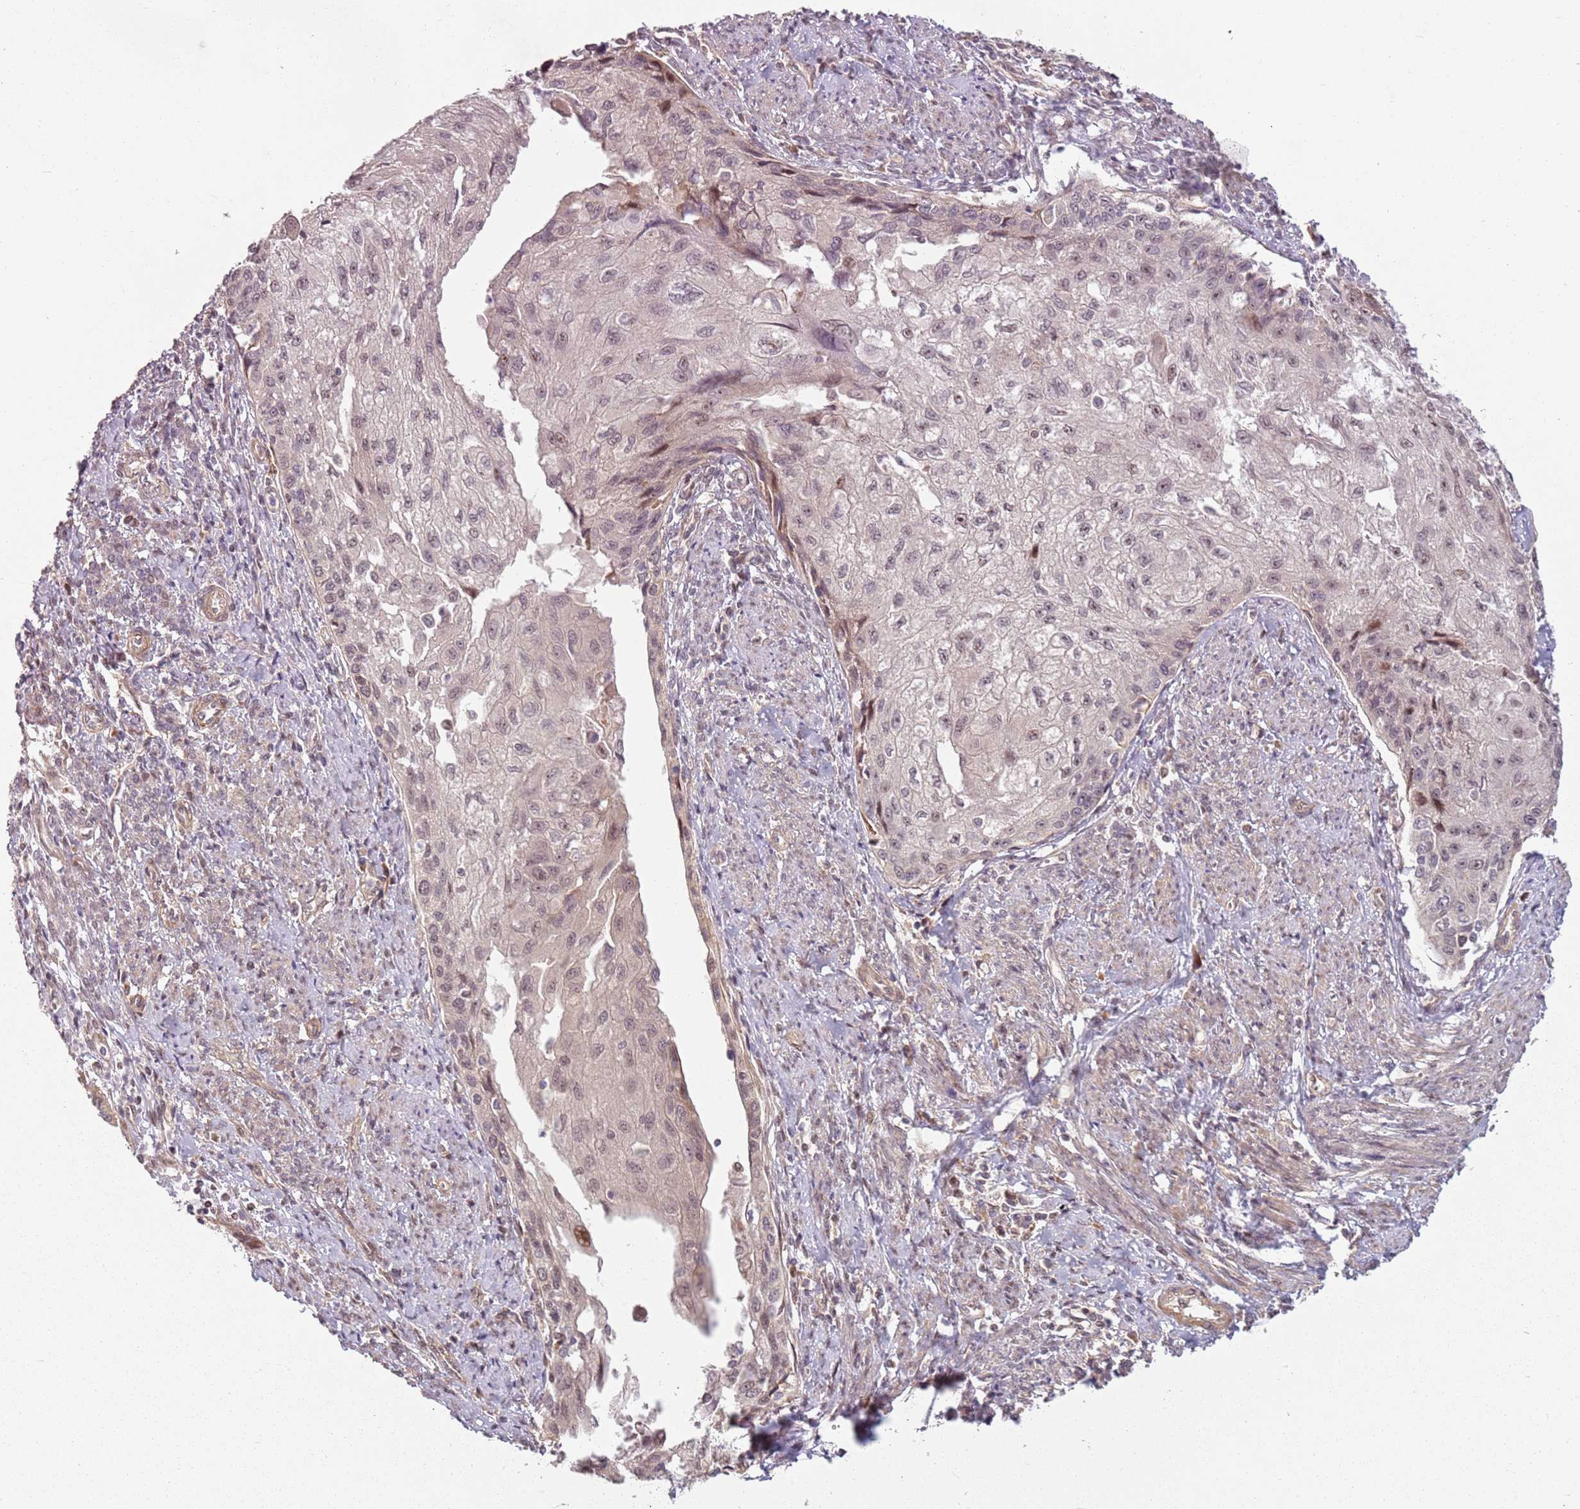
{"staining": {"intensity": "weak", "quantity": "<25%", "location": "cytoplasmic/membranous,nuclear"}, "tissue": "cervical cancer", "cell_type": "Tumor cells", "image_type": "cancer", "snomed": [{"axis": "morphology", "description": "Squamous cell carcinoma, NOS"}, {"axis": "topography", "description": "Cervix"}], "caption": "Cervical cancer (squamous cell carcinoma) stained for a protein using immunohistochemistry (IHC) demonstrates no positivity tumor cells.", "gene": "CHURC1", "patient": {"sex": "female", "age": 67}}